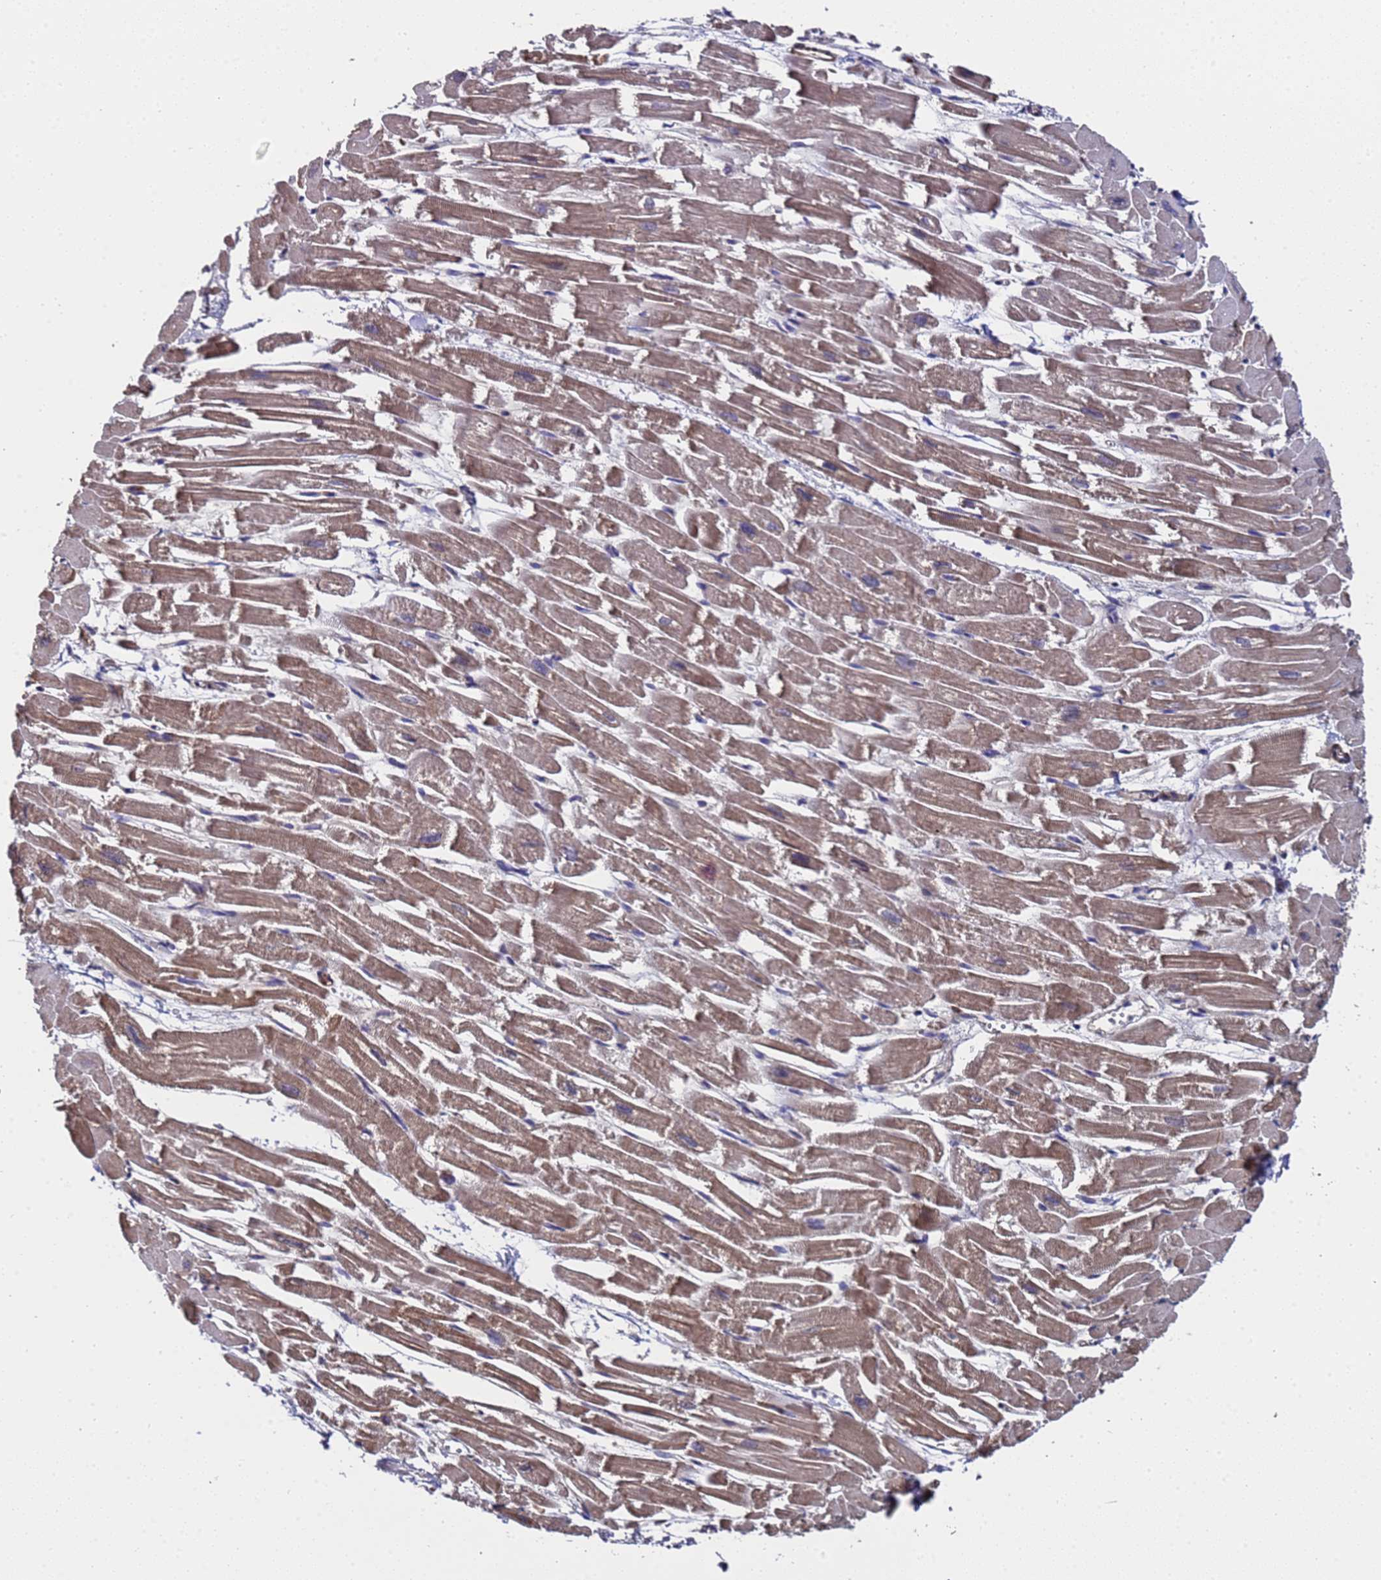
{"staining": {"intensity": "moderate", "quantity": ">75%", "location": "cytoplasmic/membranous"}, "tissue": "heart muscle", "cell_type": "Cardiomyocytes", "image_type": "normal", "snomed": [{"axis": "morphology", "description": "Normal tissue, NOS"}, {"axis": "topography", "description": "Heart"}], "caption": "Immunohistochemical staining of normal heart muscle demonstrates >75% levels of moderate cytoplasmic/membranous protein positivity in about >75% of cardiomyocytes.", "gene": "GSTCD", "patient": {"sex": "male", "age": 54}}